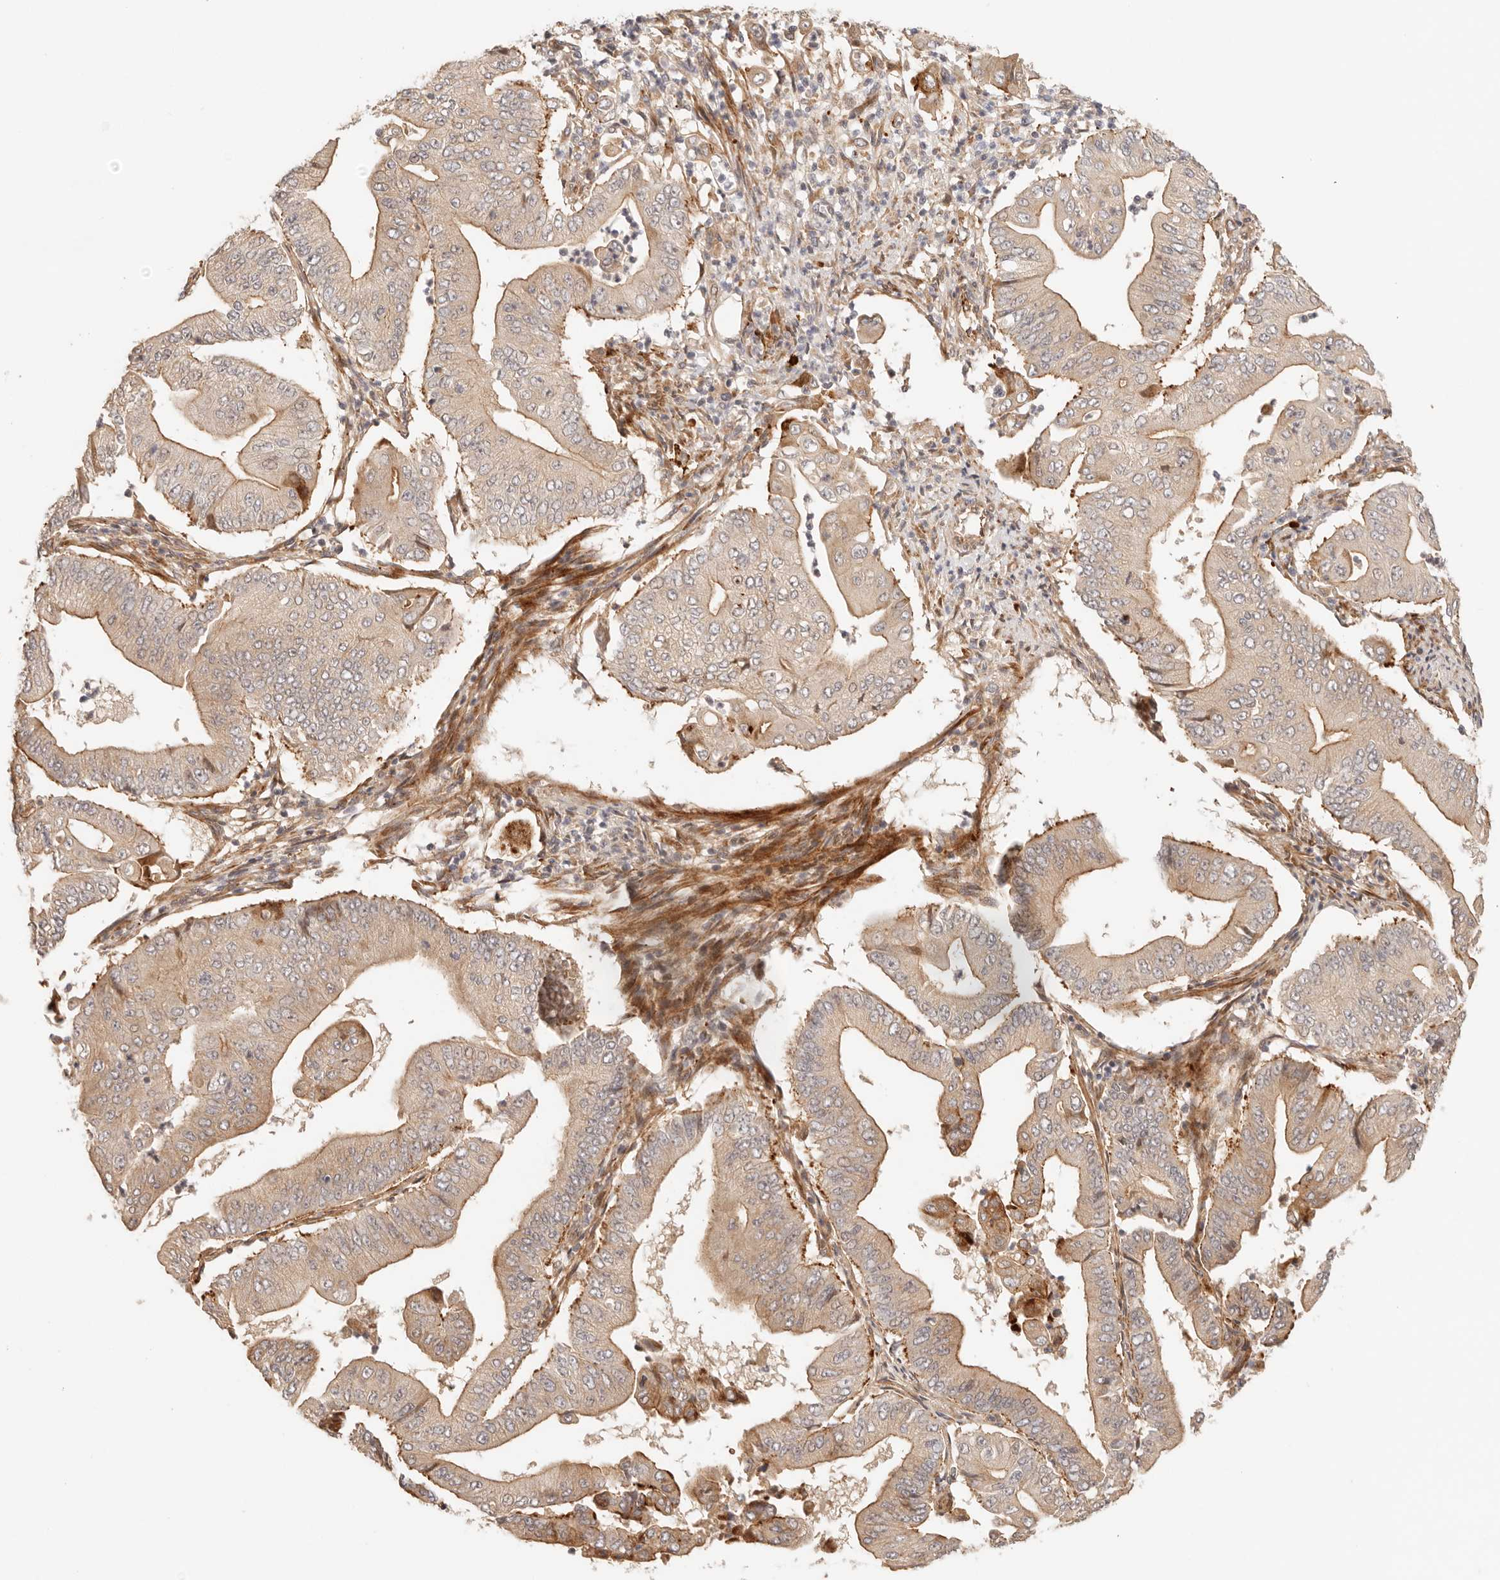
{"staining": {"intensity": "moderate", "quantity": ">75%", "location": "cytoplasmic/membranous"}, "tissue": "pancreatic cancer", "cell_type": "Tumor cells", "image_type": "cancer", "snomed": [{"axis": "morphology", "description": "Adenocarcinoma, NOS"}, {"axis": "topography", "description": "Pancreas"}], "caption": "Pancreatic adenocarcinoma tissue demonstrates moderate cytoplasmic/membranous positivity in approximately >75% of tumor cells", "gene": "IL1R2", "patient": {"sex": "female", "age": 77}}